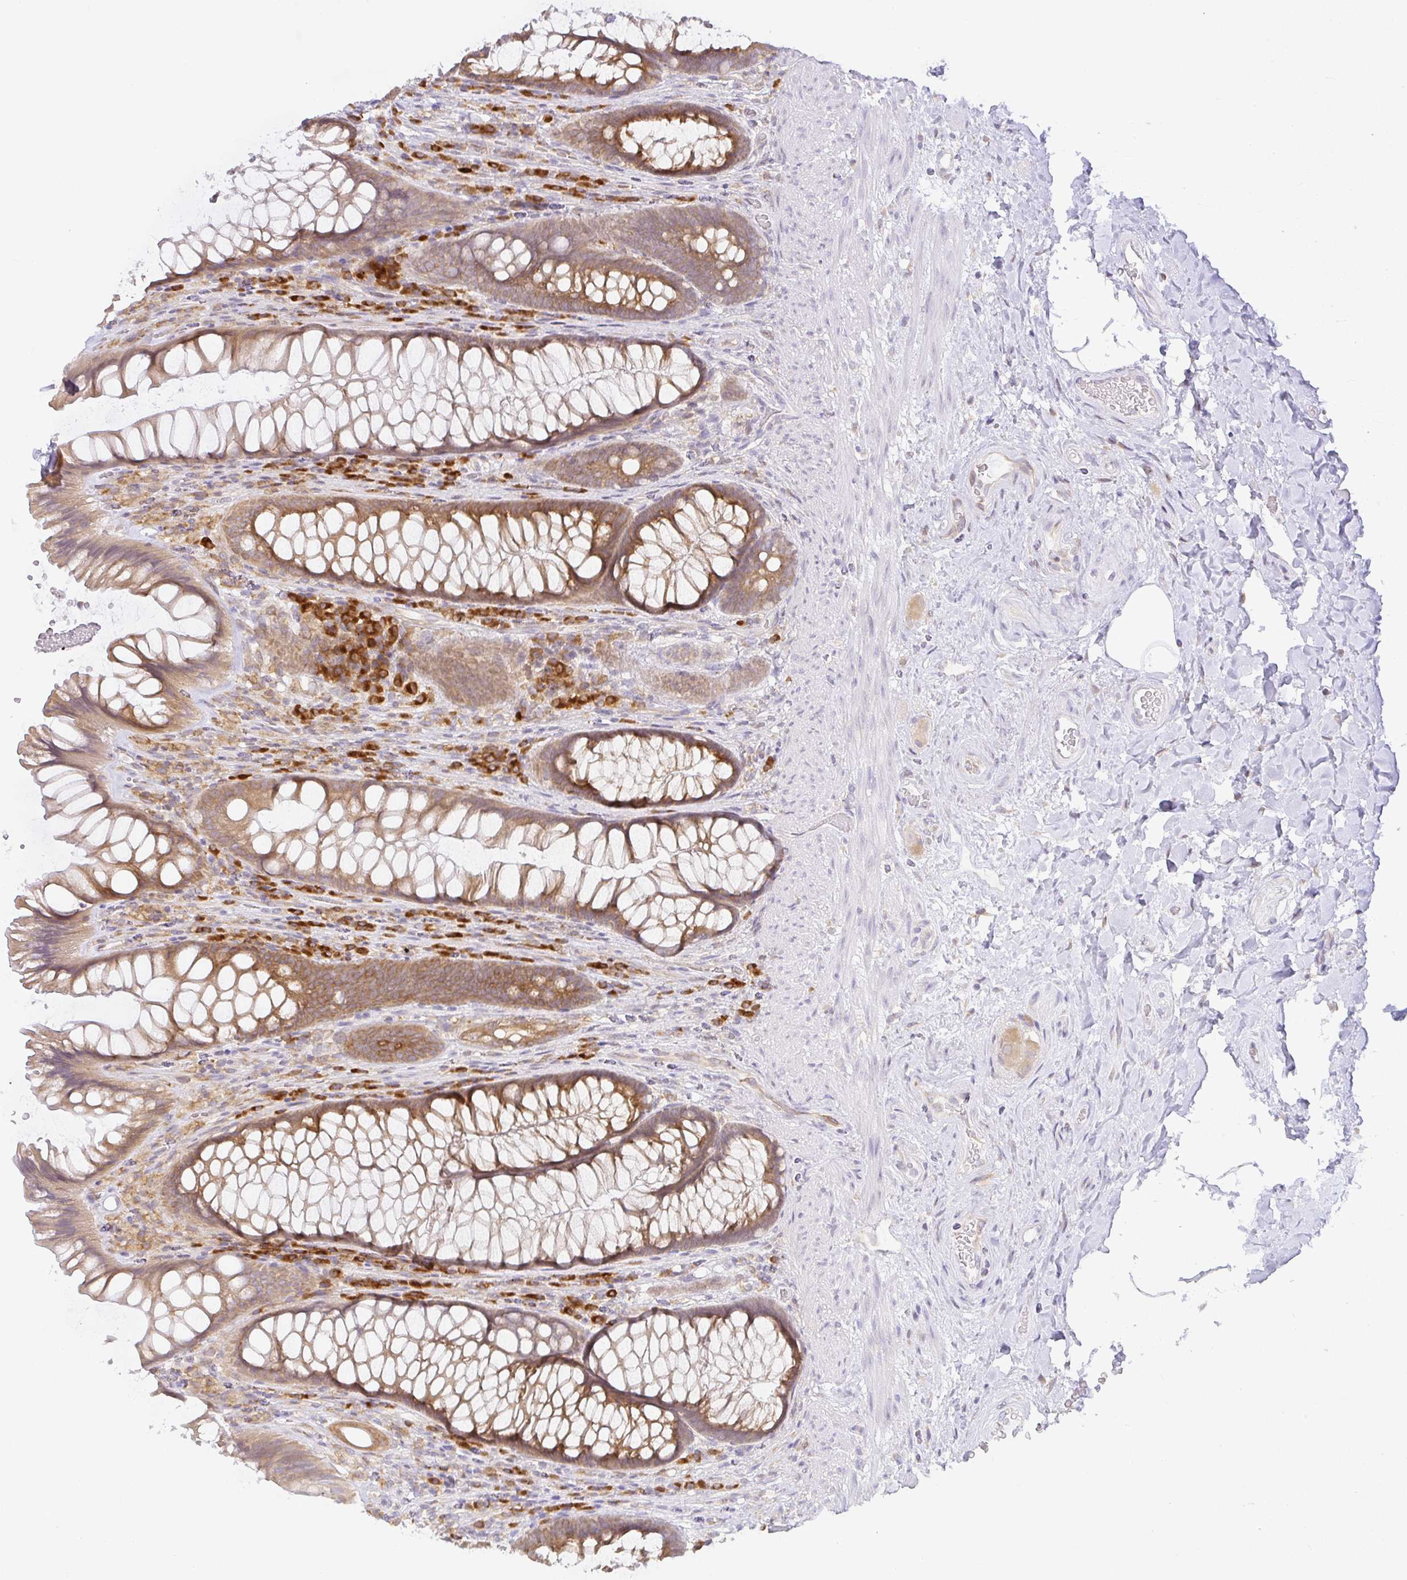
{"staining": {"intensity": "moderate", "quantity": ">75%", "location": "cytoplasmic/membranous"}, "tissue": "rectum", "cell_type": "Glandular cells", "image_type": "normal", "snomed": [{"axis": "morphology", "description": "Normal tissue, NOS"}, {"axis": "topography", "description": "Rectum"}], "caption": "Immunohistochemistry micrograph of unremarkable human rectum stained for a protein (brown), which displays medium levels of moderate cytoplasmic/membranous expression in about >75% of glandular cells.", "gene": "DERL2", "patient": {"sex": "male", "age": 53}}